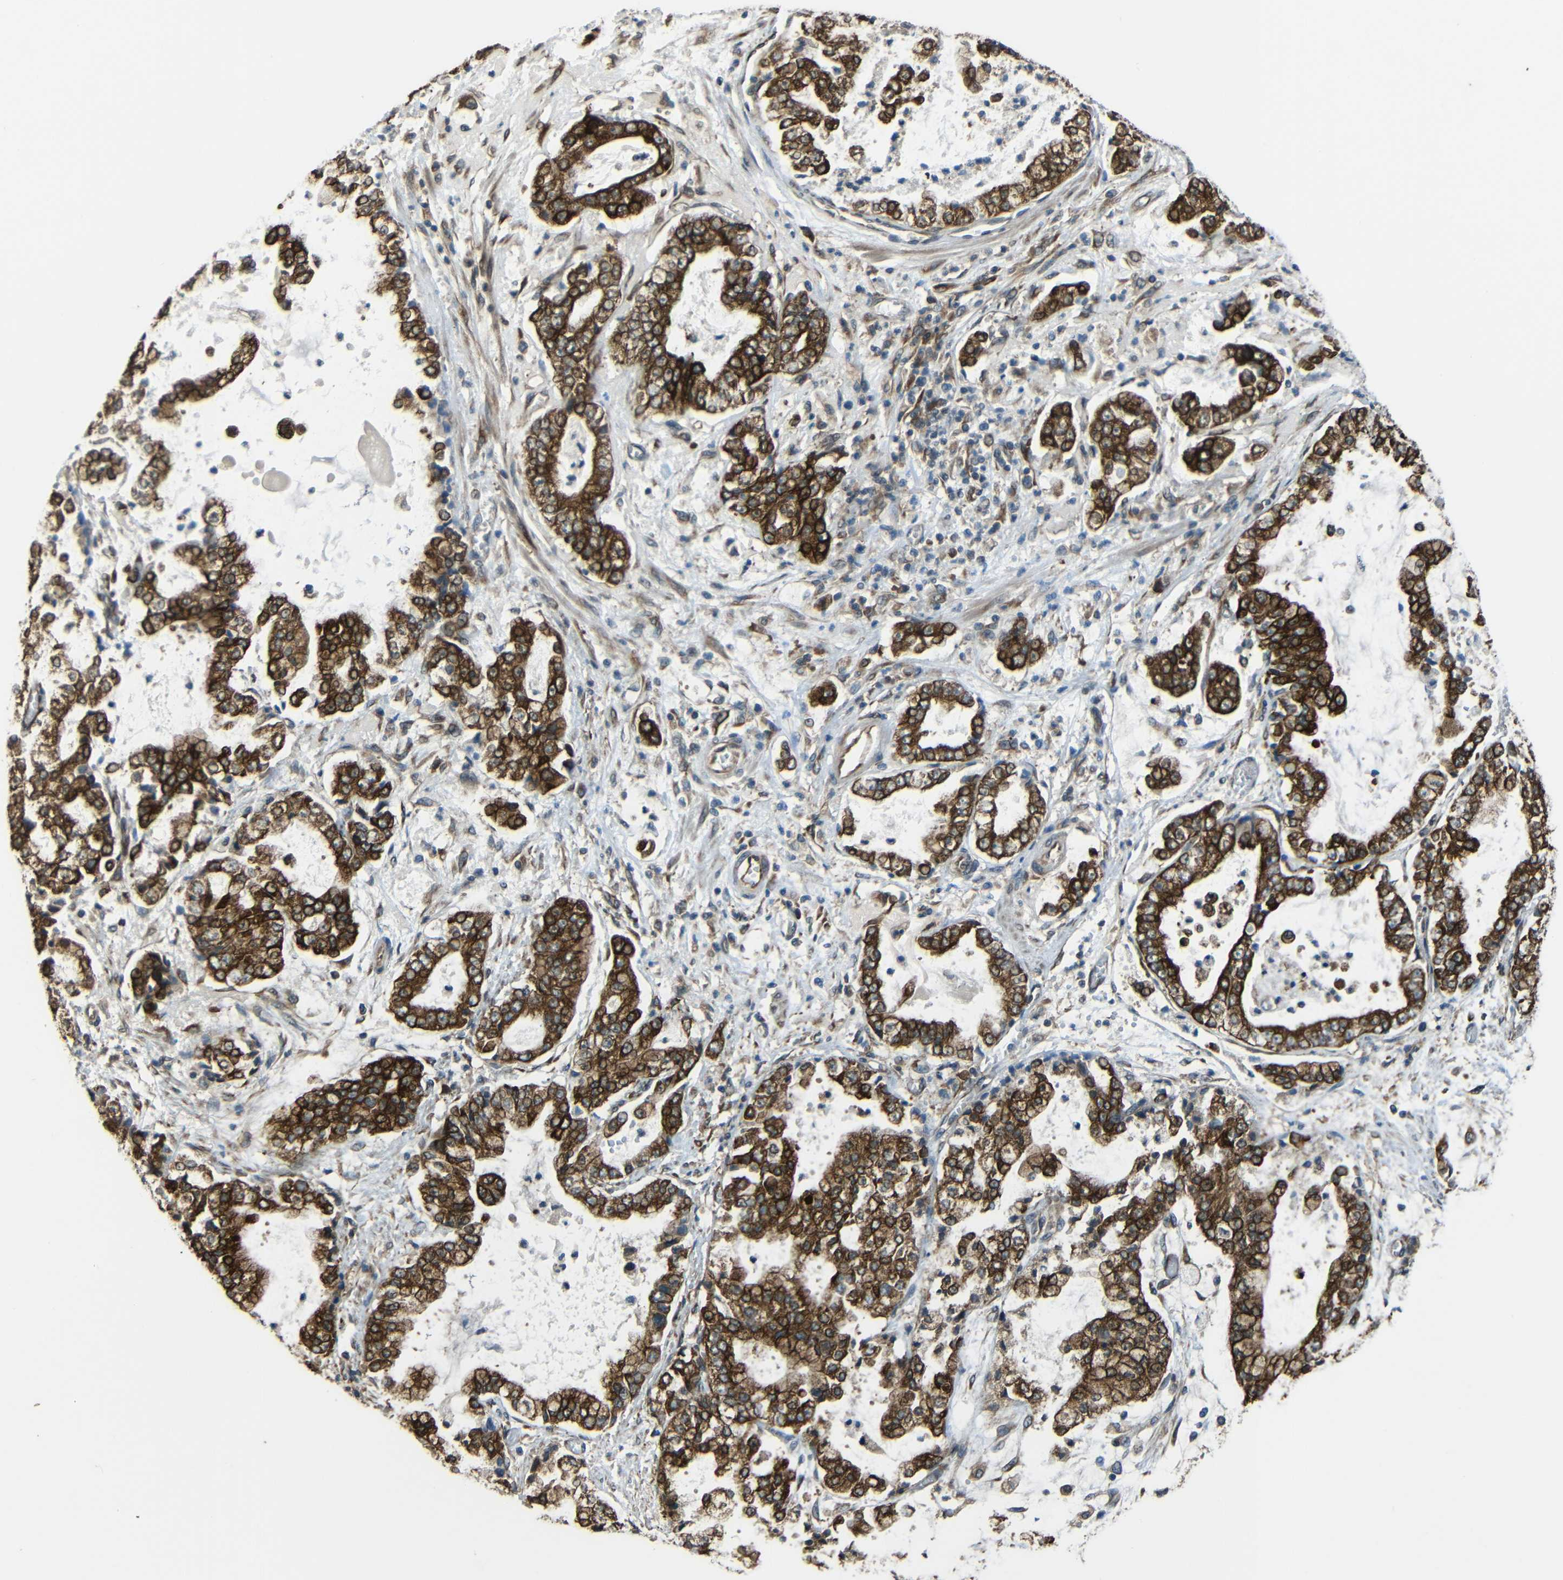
{"staining": {"intensity": "strong", "quantity": "25%-75%", "location": "cytoplasmic/membranous"}, "tissue": "stomach cancer", "cell_type": "Tumor cells", "image_type": "cancer", "snomed": [{"axis": "morphology", "description": "Adenocarcinoma, NOS"}, {"axis": "topography", "description": "Stomach"}], "caption": "Stomach cancer (adenocarcinoma) stained with DAB (3,3'-diaminobenzidine) immunohistochemistry (IHC) demonstrates high levels of strong cytoplasmic/membranous expression in approximately 25%-75% of tumor cells.", "gene": "VAPB", "patient": {"sex": "male", "age": 76}}